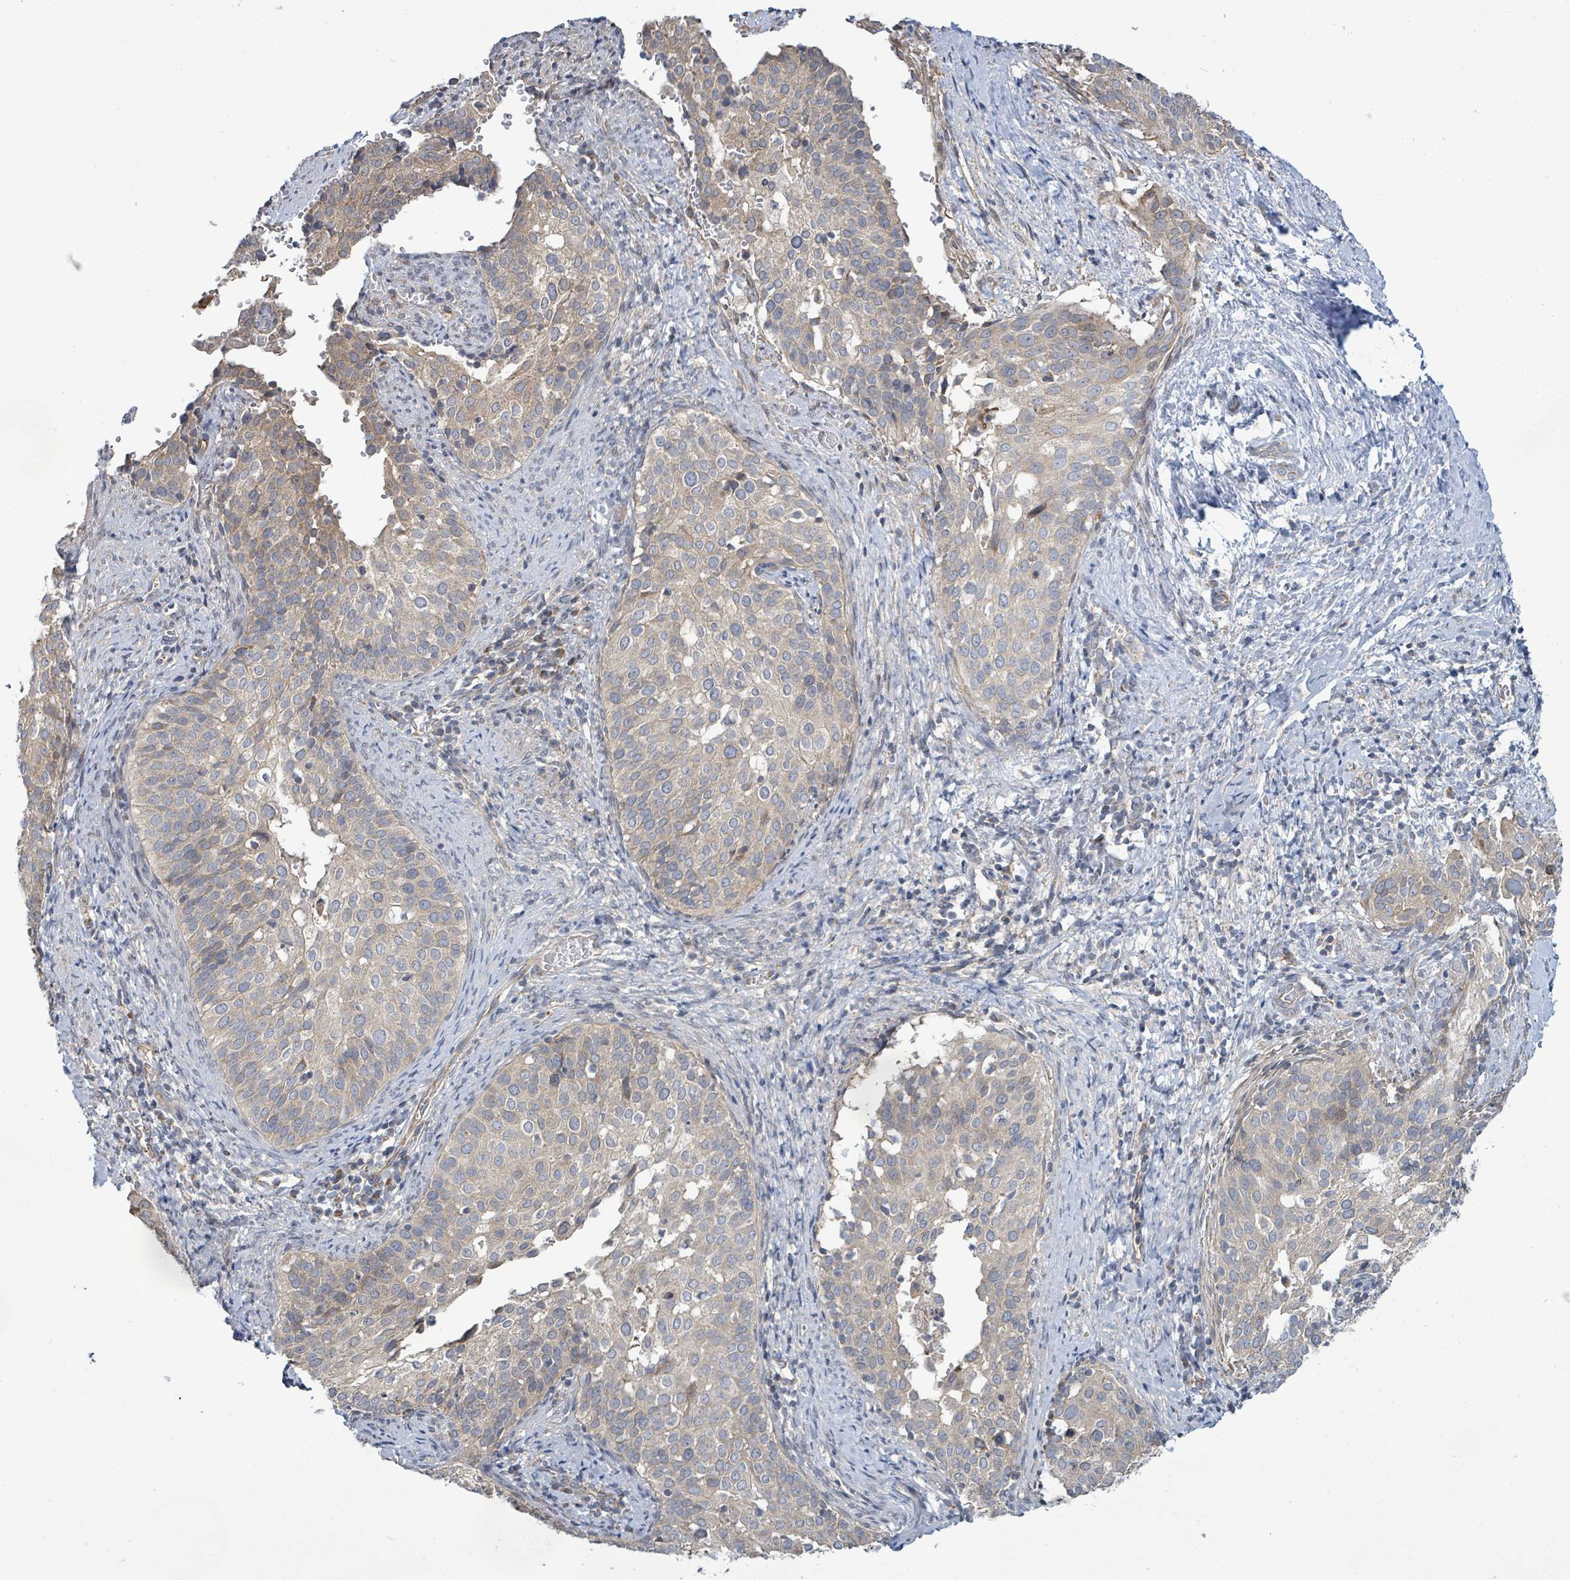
{"staining": {"intensity": "weak", "quantity": "25%-75%", "location": "cytoplasmic/membranous"}, "tissue": "cervical cancer", "cell_type": "Tumor cells", "image_type": "cancer", "snomed": [{"axis": "morphology", "description": "Squamous cell carcinoma, NOS"}, {"axis": "topography", "description": "Cervix"}], "caption": "A high-resolution photomicrograph shows immunohistochemistry (IHC) staining of cervical cancer (squamous cell carcinoma), which exhibits weak cytoplasmic/membranous staining in about 25%-75% of tumor cells. (DAB (3,3'-diaminobenzidine) IHC with brightfield microscopy, high magnification).", "gene": "KBTBD11", "patient": {"sex": "female", "age": 44}}